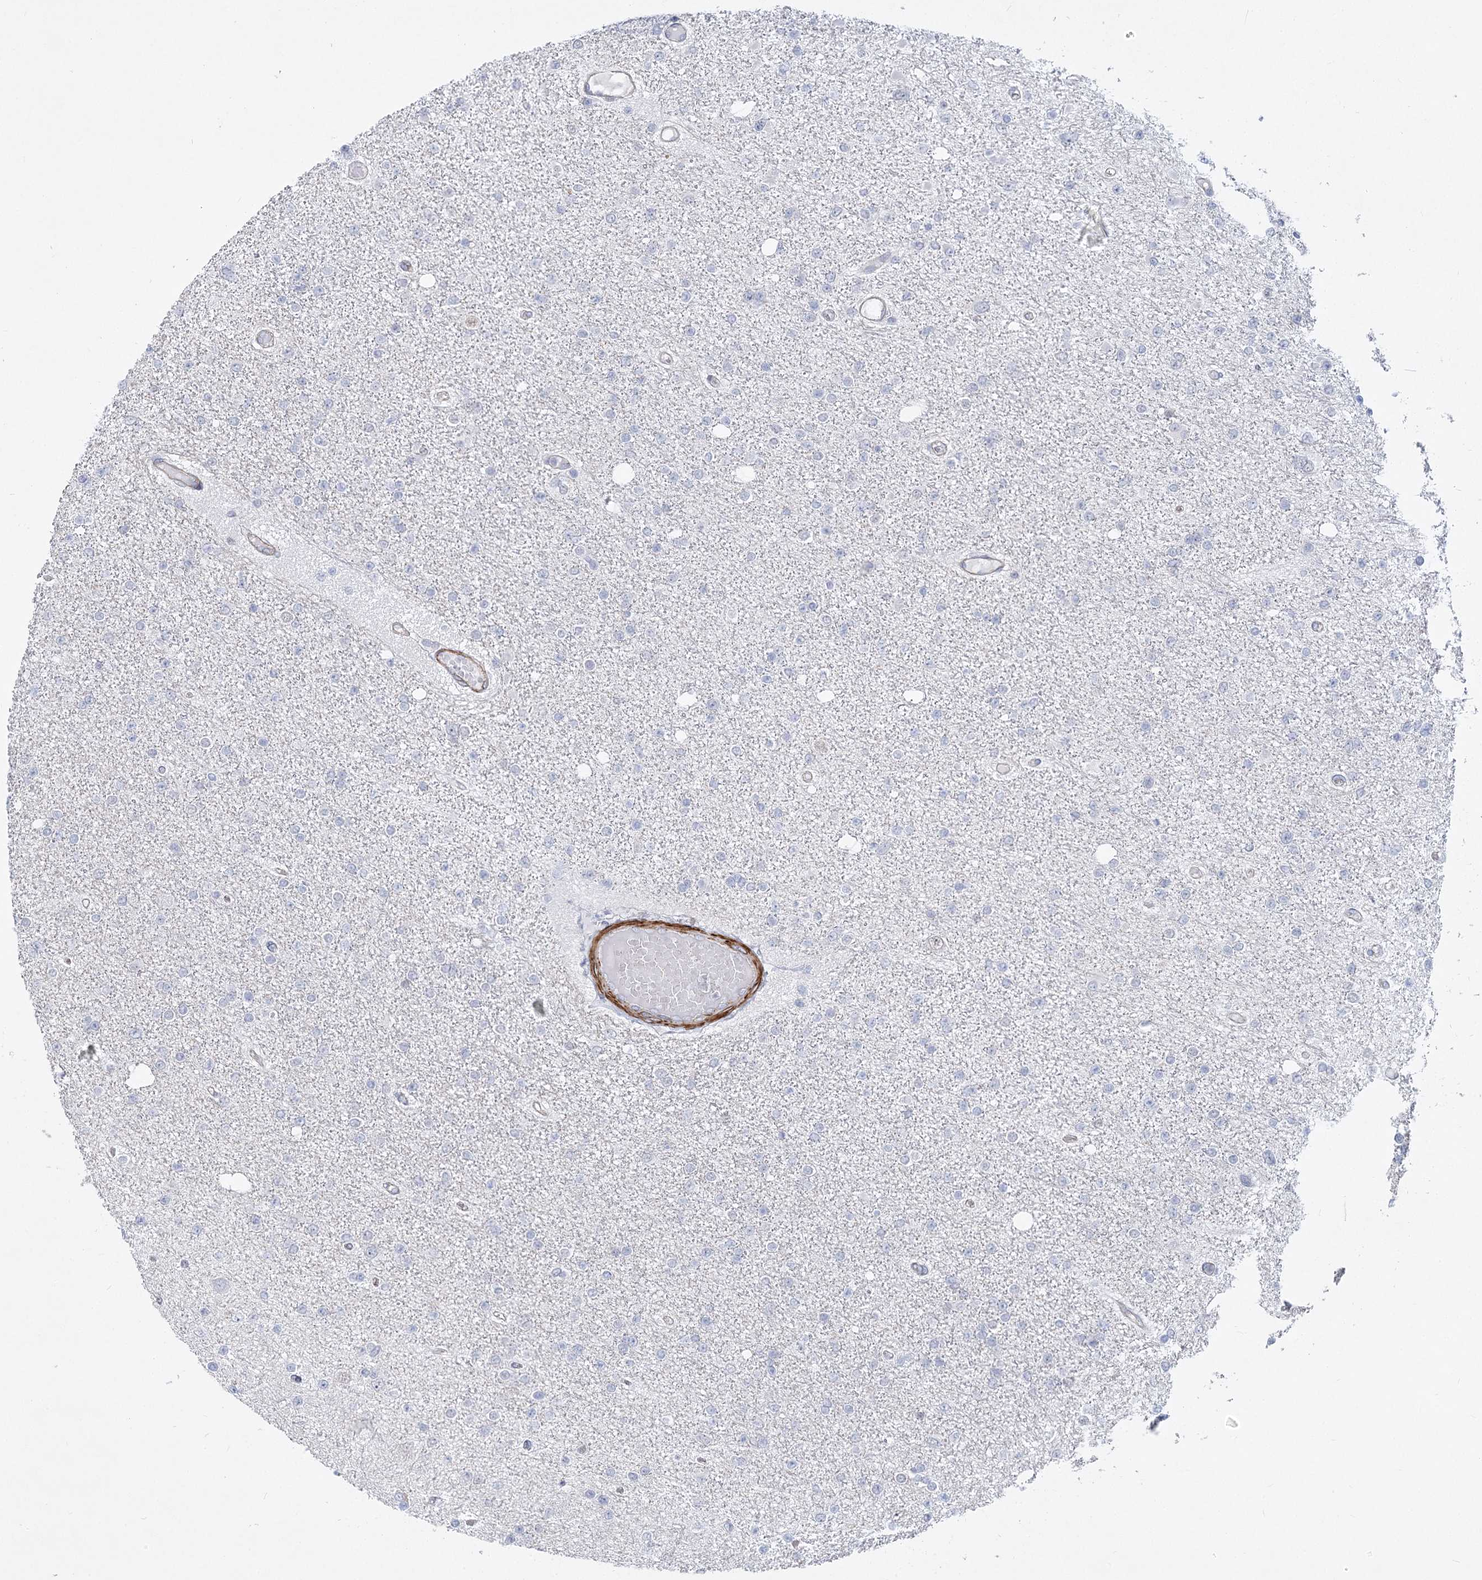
{"staining": {"intensity": "negative", "quantity": "none", "location": "none"}, "tissue": "glioma", "cell_type": "Tumor cells", "image_type": "cancer", "snomed": [{"axis": "morphology", "description": "Glioma, malignant, Low grade"}, {"axis": "topography", "description": "Brain"}], "caption": "The photomicrograph shows no significant expression in tumor cells of glioma. The staining was performed using DAB to visualize the protein expression in brown, while the nuclei were stained in blue with hematoxylin (Magnification: 20x).", "gene": "ARSI", "patient": {"sex": "female", "age": 22}}